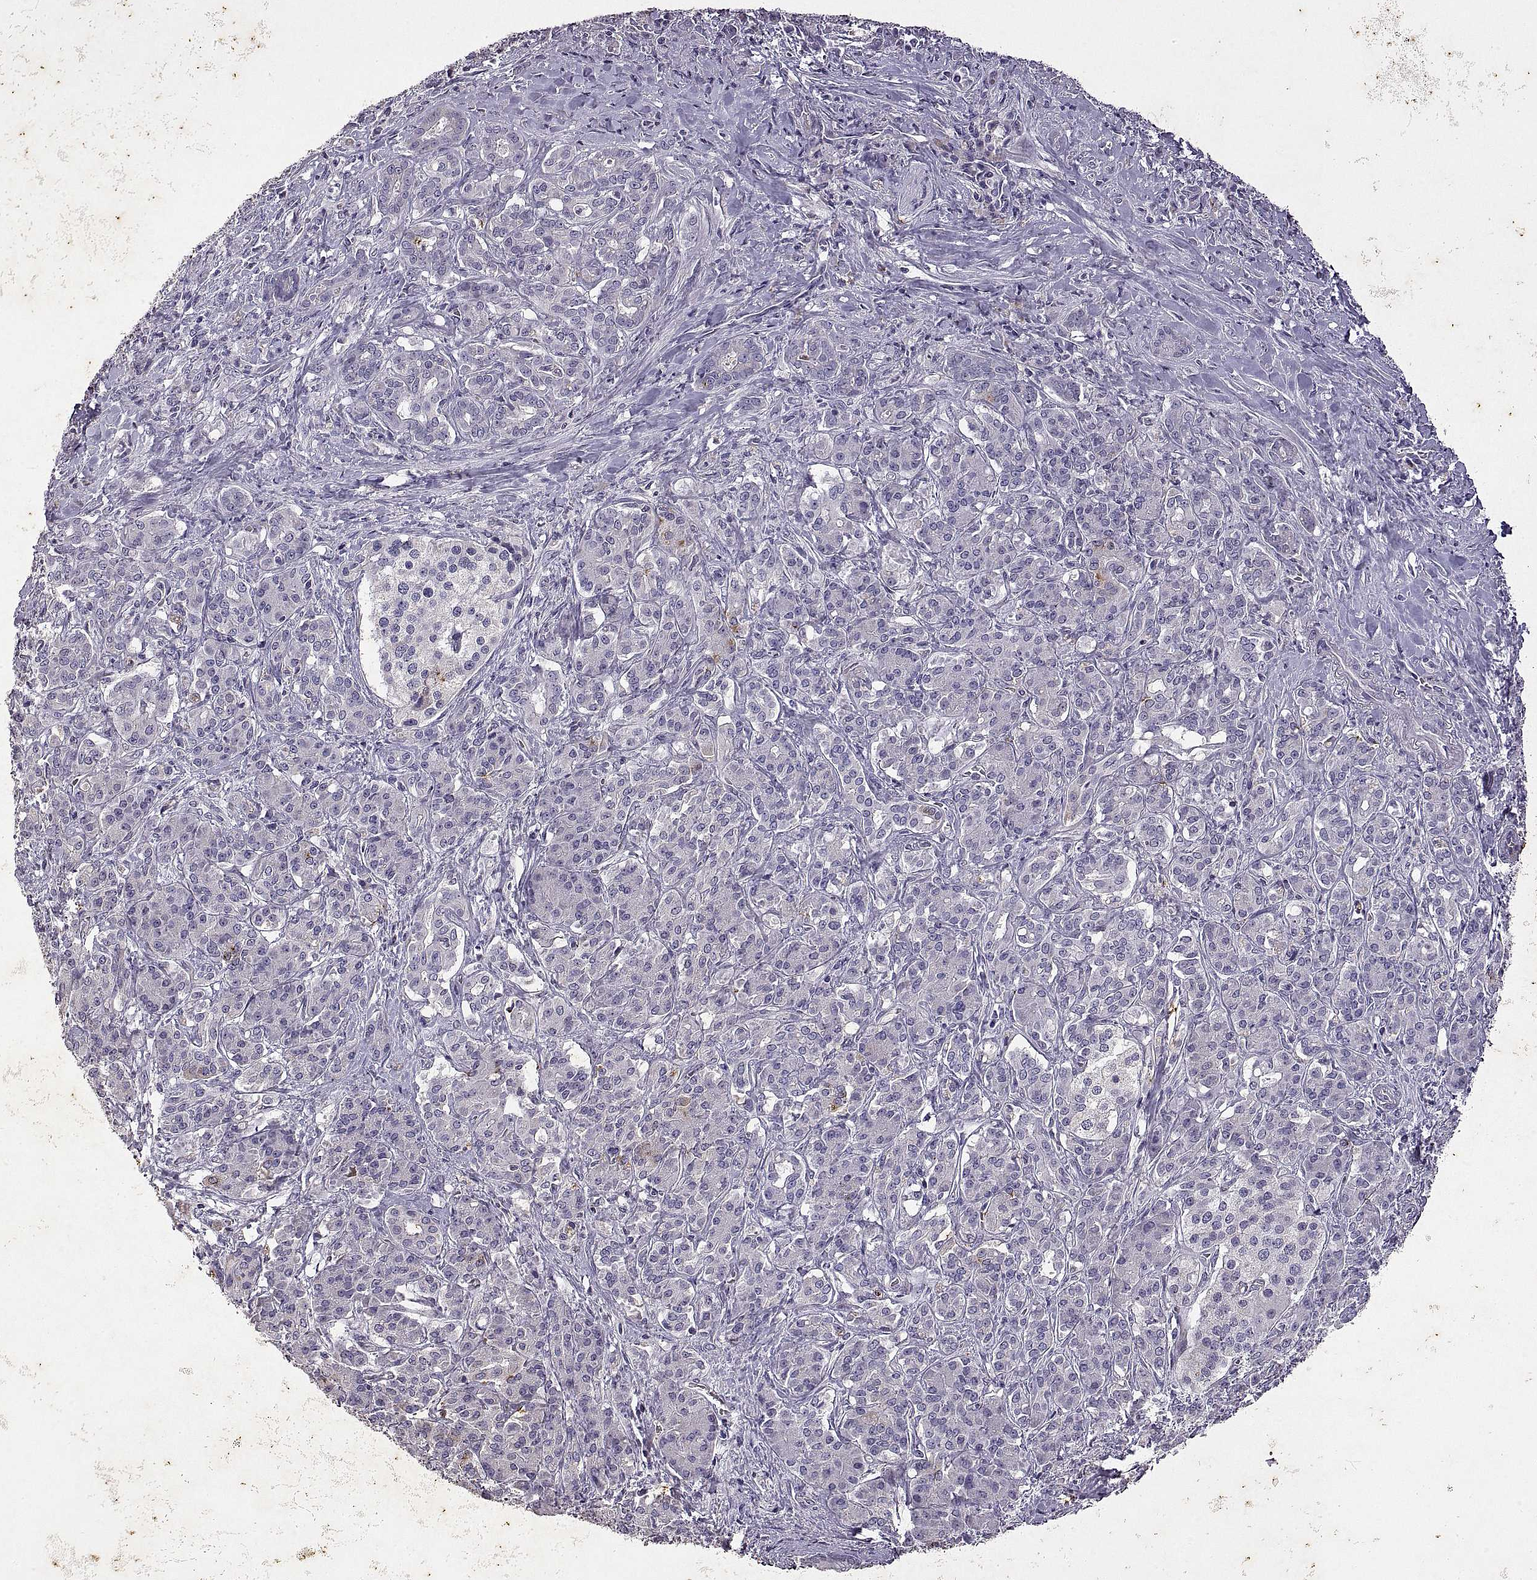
{"staining": {"intensity": "negative", "quantity": "none", "location": "none"}, "tissue": "pancreatic cancer", "cell_type": "Tumor cells", "image_type": "cancer", "snomed": [{"axis": "morphology", "description": "Normal tissue, NOS"}, {"axis": "morphology", "description": "Inflammation, NOS"}, {"axis": "morphology", "description": "Adenocarcinoma, NOS"}, {"axis": "topography", "description": "Pancreas"}], "caption": "IHC of human adenocarcinoma (pancreatic) shows no expression in tumor cells.", "gene": "DEFB136", "patient": {"sex": "male", "age": 57}}